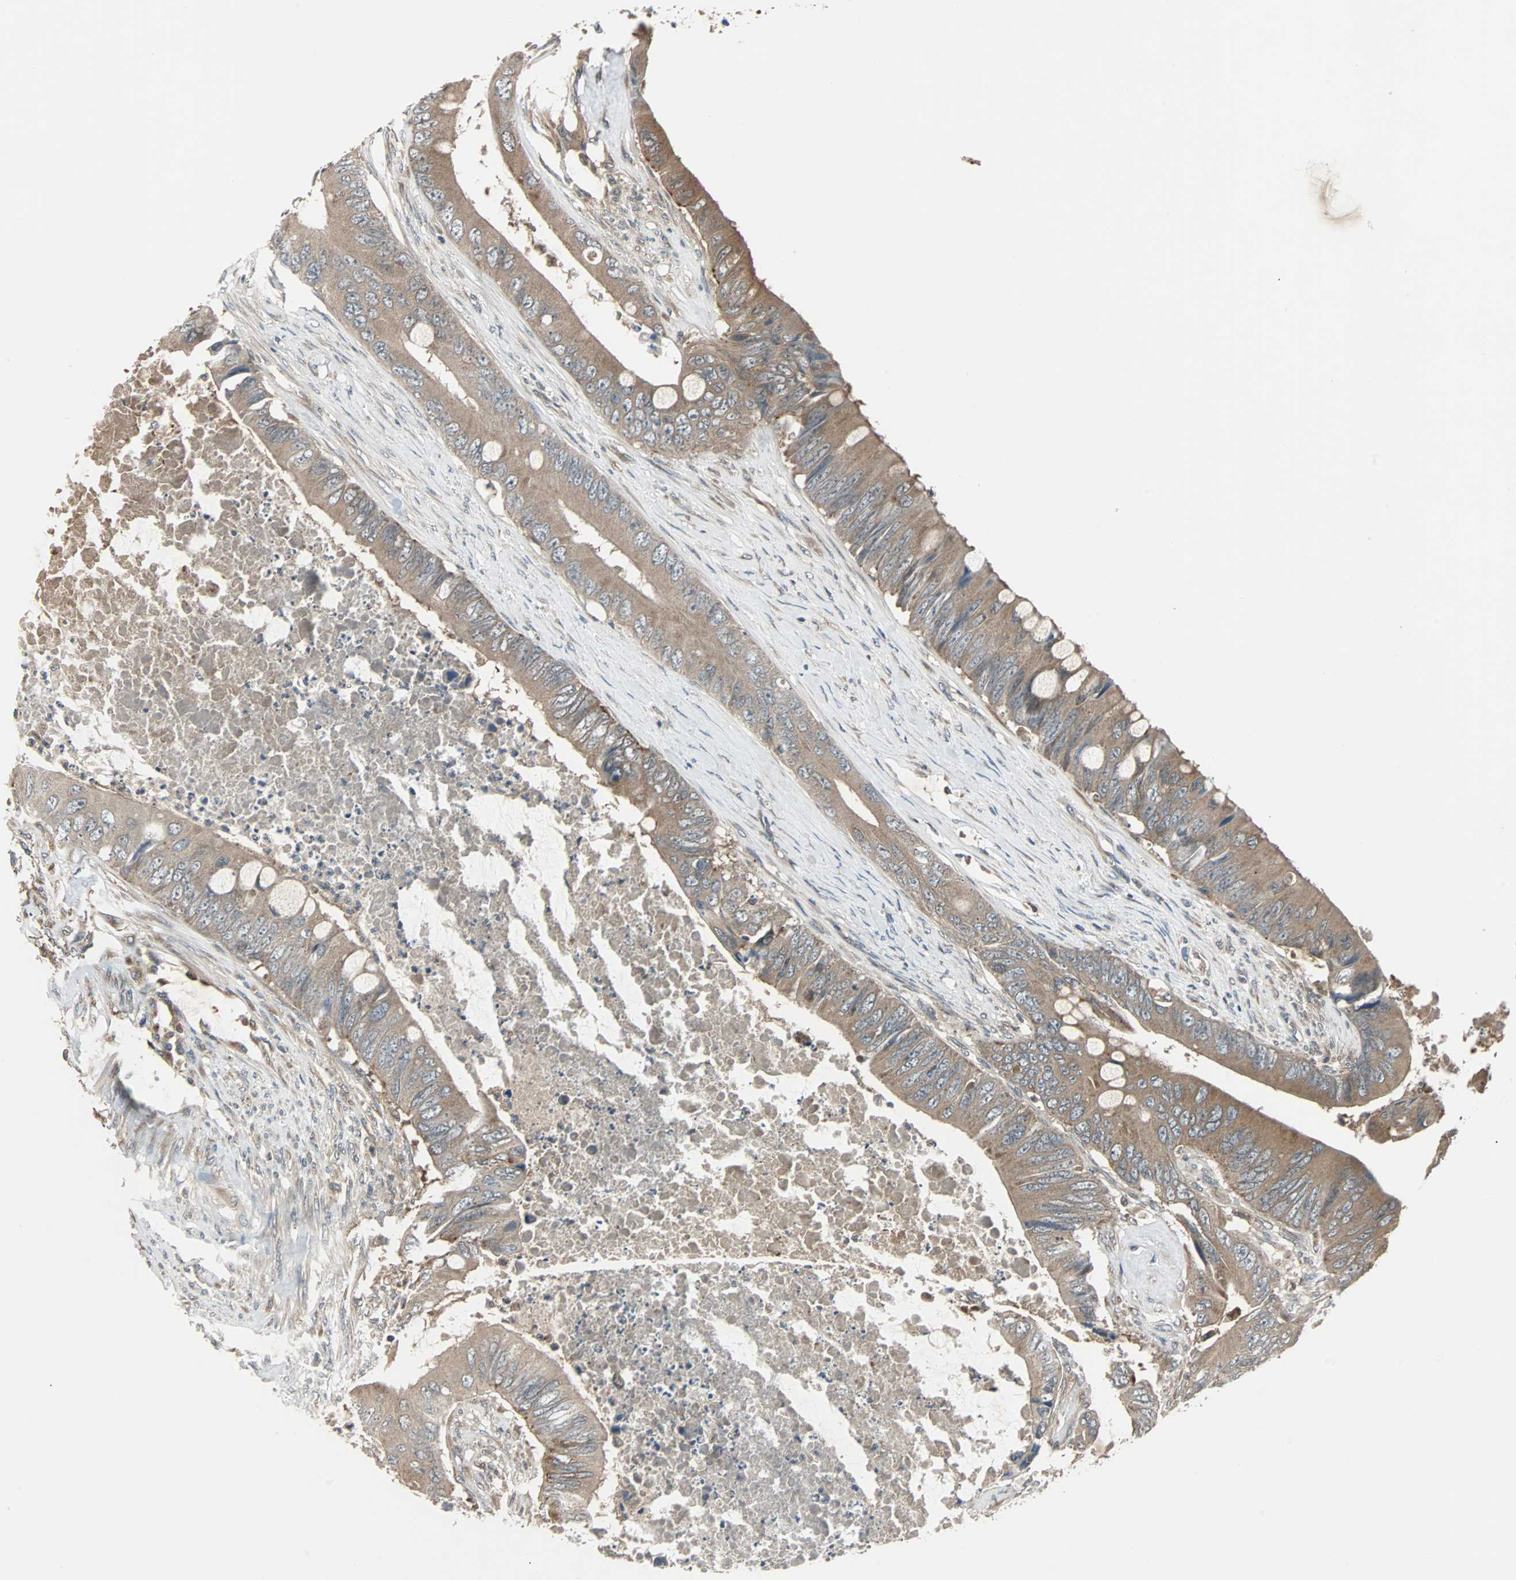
{"staining": {"intensity": "moderate", "quantity": "<25%", "location": "cytoplasmic/membranous"}, "tissue": "colorectal cancer", "cell_type": "Tumor cells", "image_type": "cancer", "snomed": [{"axis": "morphology", "description": "Adenocarcinoma, NOS"}, {"axis": "topography", "description": "Rectum"}], "caption": "Human colorectal cancer (adenocarcinoma) stained with a protein marker displays moderate staining in tumor cells.", "gene": "ARF1", "patient": {"sex": "female", "age": 77}}